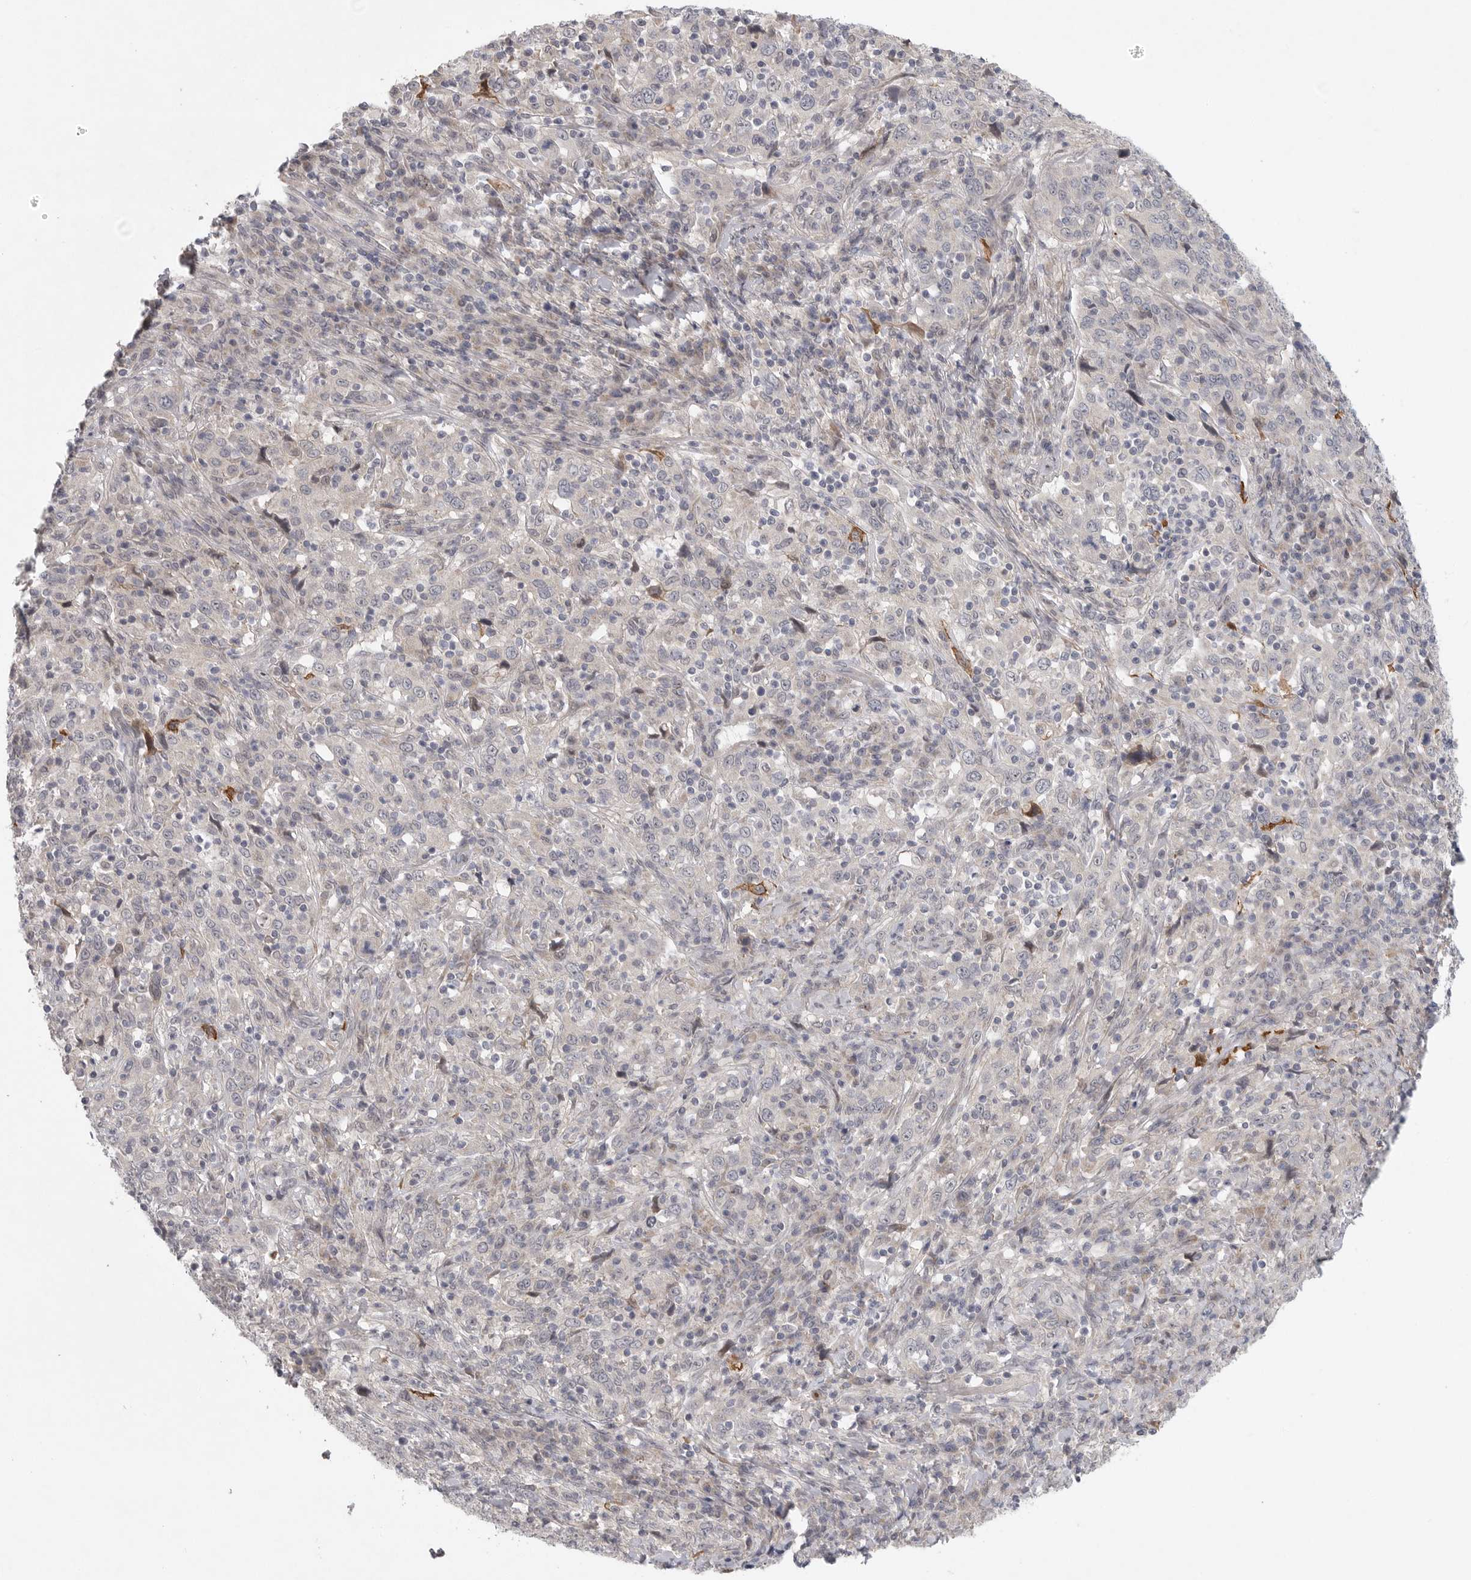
{"staining": {"intensity": "negative", "quantity": "none", "location": "none"}, "tissue": "cervical cancer", "cell_type": "Tumor cells", "image_type": "cancer", "snomed": [{"axis": "morphology", "description": "Squamous cell carcinoma, NOS"}, {"axis": "topography", "description": "Cervix"}], "caption": "Tumor cells are negative for brown protein staining in squamous cell carcinoma (cervical). Brightfield microscopy of IHC stained with DAB (3,3'-diaminobenzidine) (brown) and hematoxylin (blue), captured at high magnification.", "gene": "FBXO43", "patient": {"sex": "female", "age": 46}}